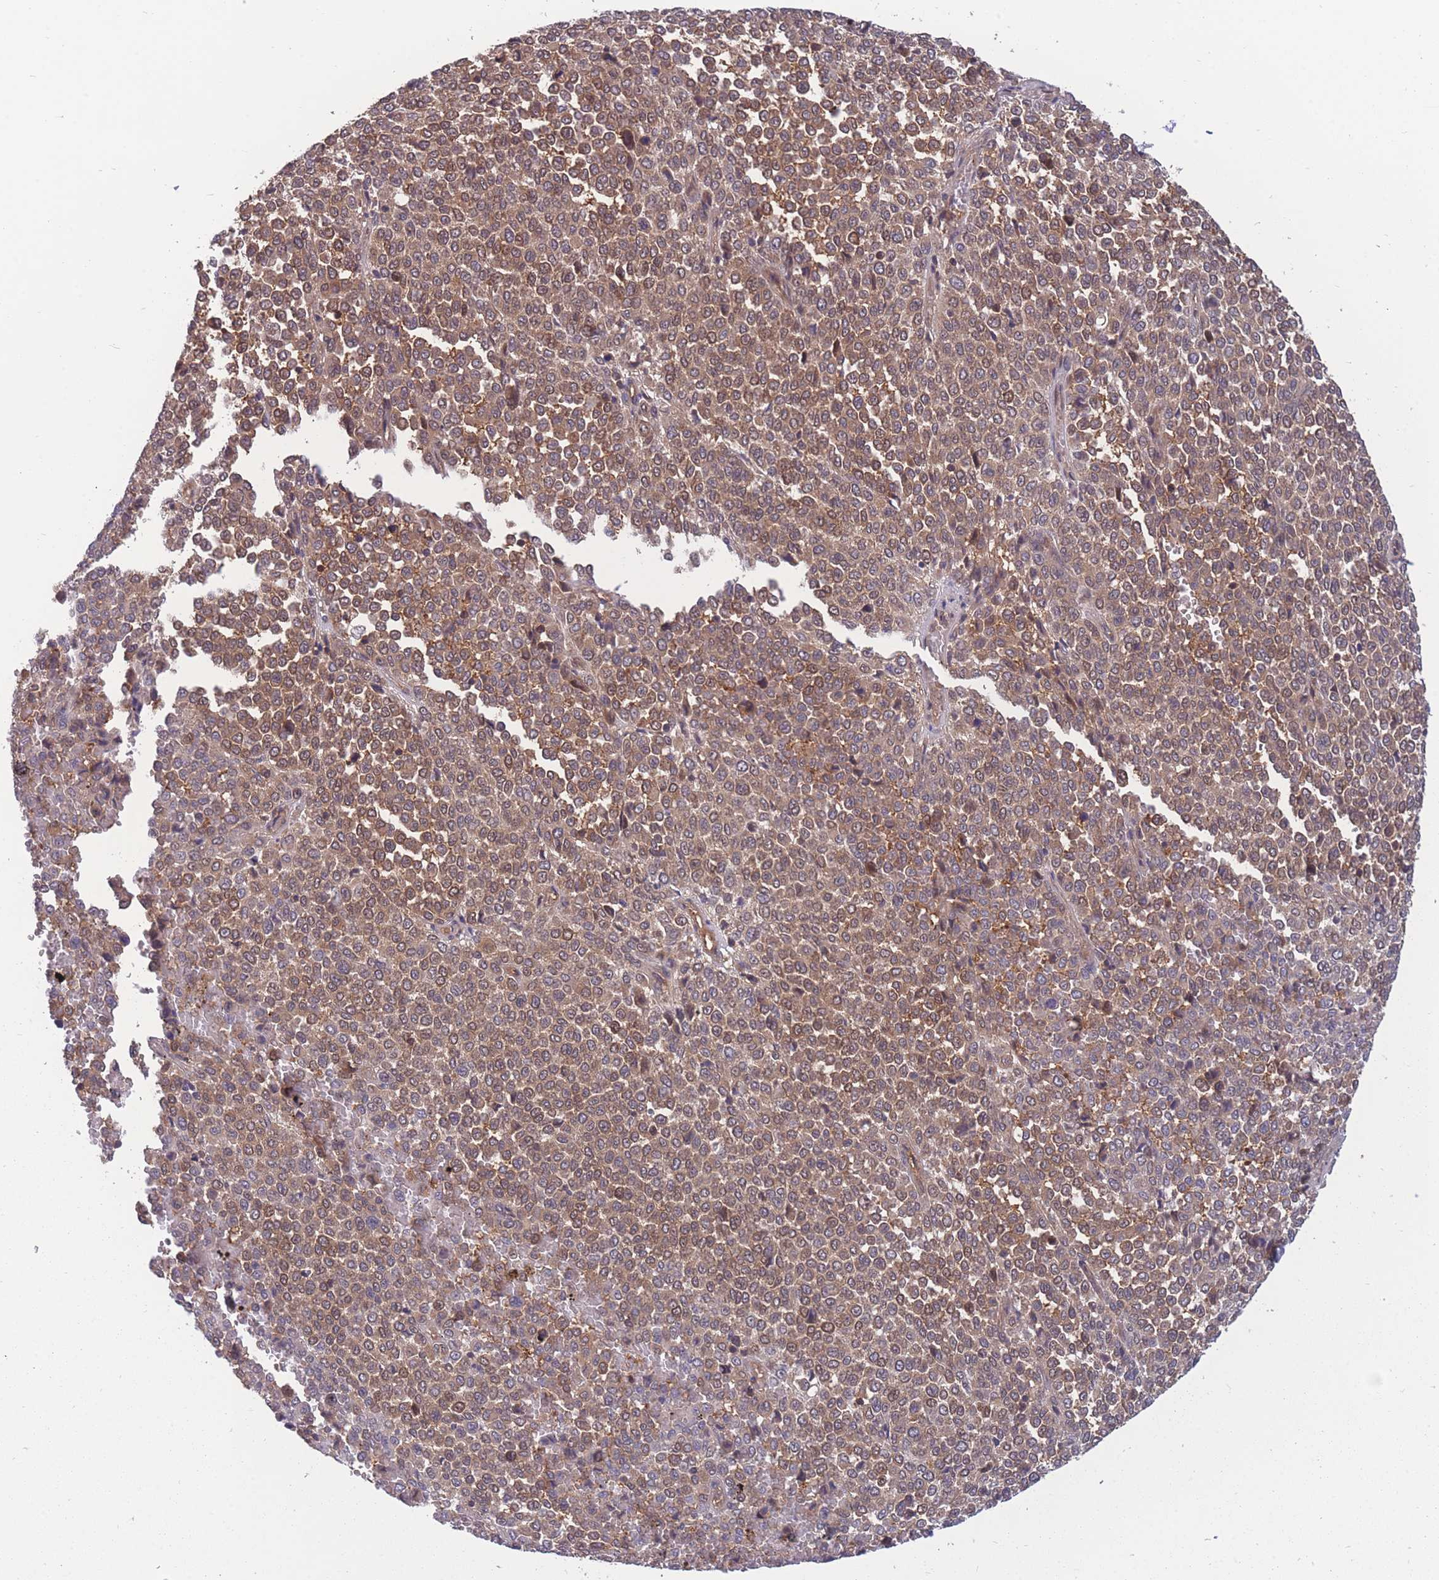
{"staining": {"intensity": "moderate", "quantity": ">75%", "location": "cytoplasmic/membranous"}, "tissue": "melanoma", "cell_type": "Tumor cells", "image_type": "cancer", "snomed": [{"axis": "morphology", "description": "Malignant melanoma, Metastatic site"}, {"axis": "topography", "description": "Pancreas"}], "caption": "Malignant melanoma (metastatic site) was stained to show a protein in brown. There is medium levels of moderate cytoplasmic/membranous staining in about >75% of tumor cells. (DAB (3,3'-diaminobenzidine) = brown stain, brightfield microscopy at high magnification).", "gene": "UBE2N", "patient": {"sex": "female", "age": 30}}